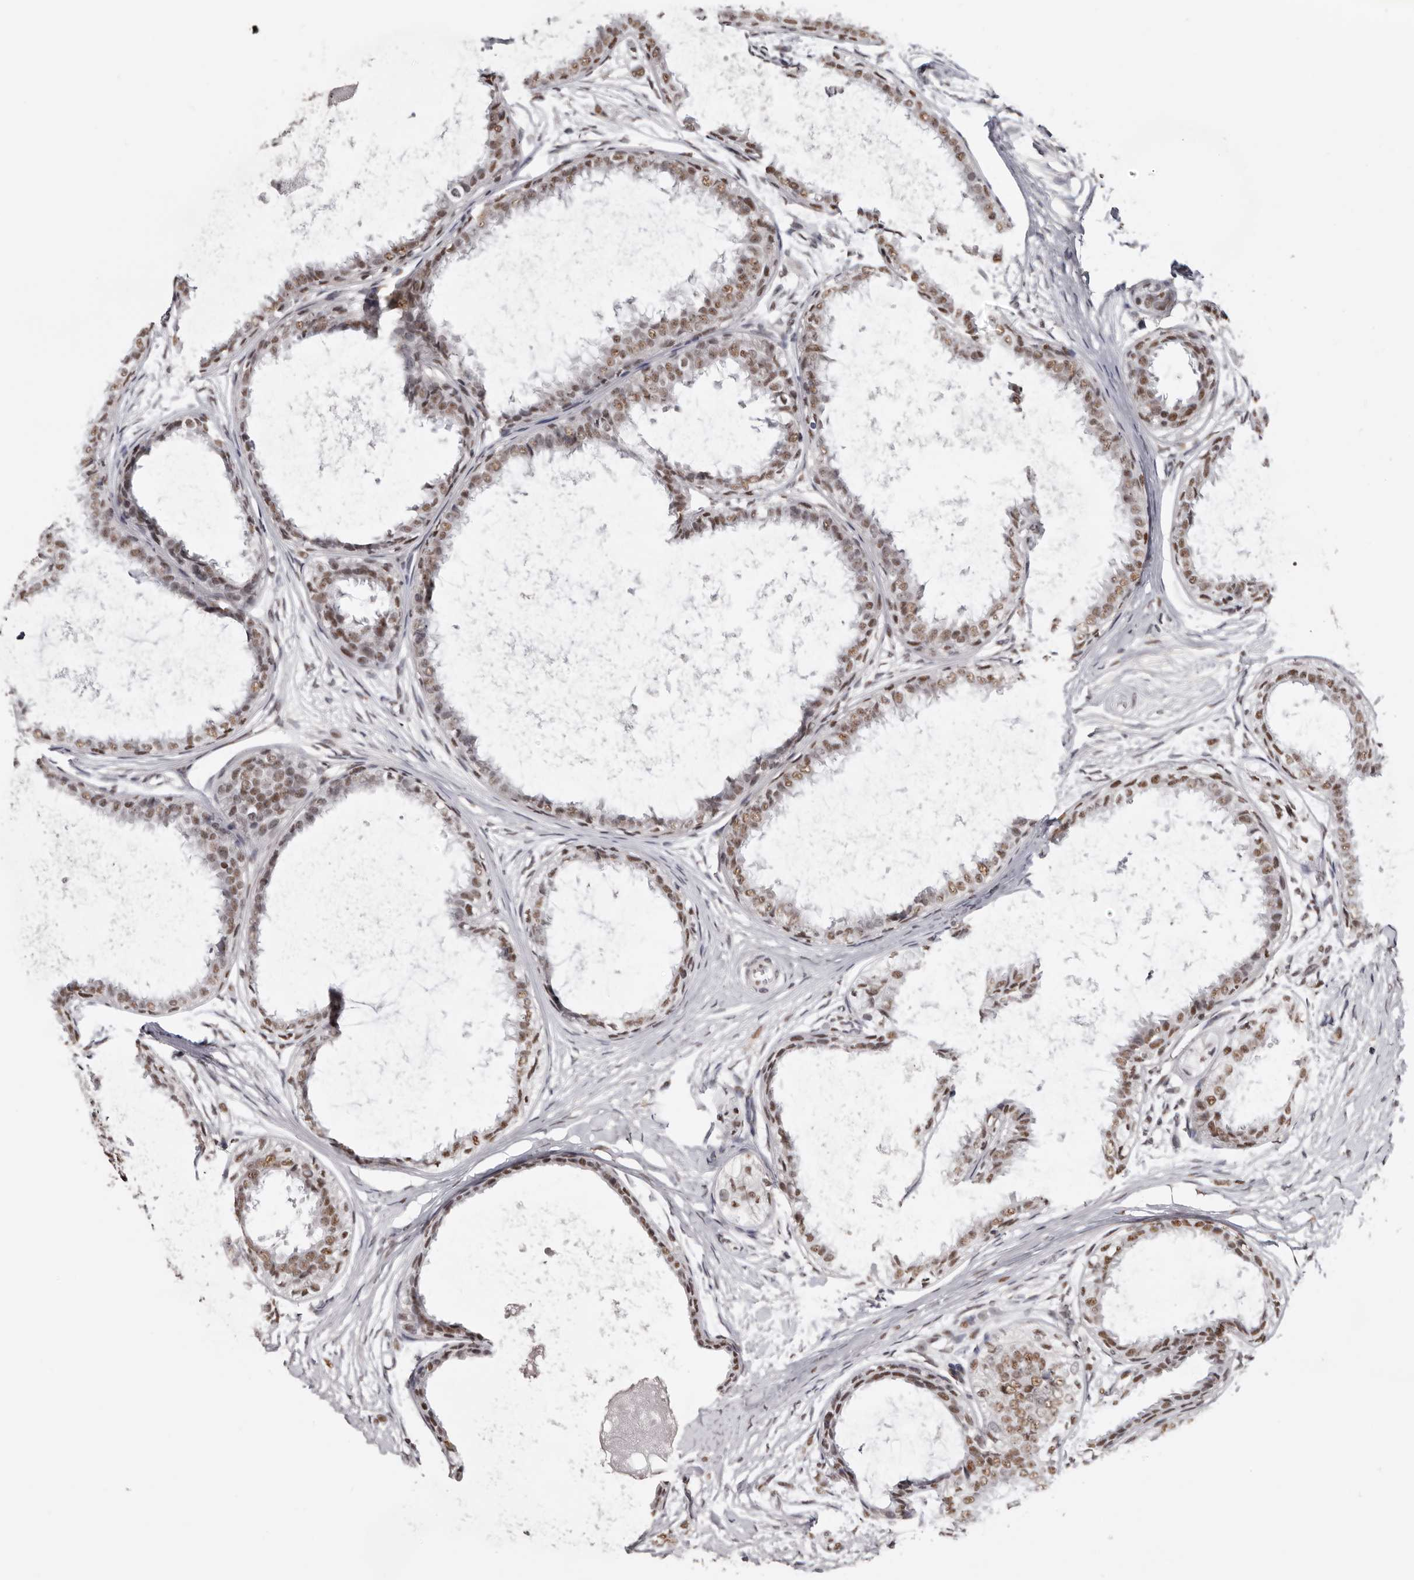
{"staining": {"intensity": "moderate", "quantity": ">75%", "location": "nuclear"}, "tissue": "breast cancer", "cell_type": "Tumor cells", "image_type": "cancer", "snomed": [{"axis": "morphology", "description": "Normal tissue, NOS"}, {"axis": "morphology", "description": "Lobular carcinoma"}, {"axis": "topography", "description": "Breast"}], "caption": "A medium amount of moderate nuclear positivity is identified in about >75% of tumor cells in lobular carcinoma (breast) tissue. The staining was performed using DAB (3,3'-diaminobenzidine) to visualize the protein expression in brown, while the nuclei were stained in blue with hematoxylin (Magnification: 20x).", "gene": "SCAF4", "patient": {"sex": "female", "age": 47}}